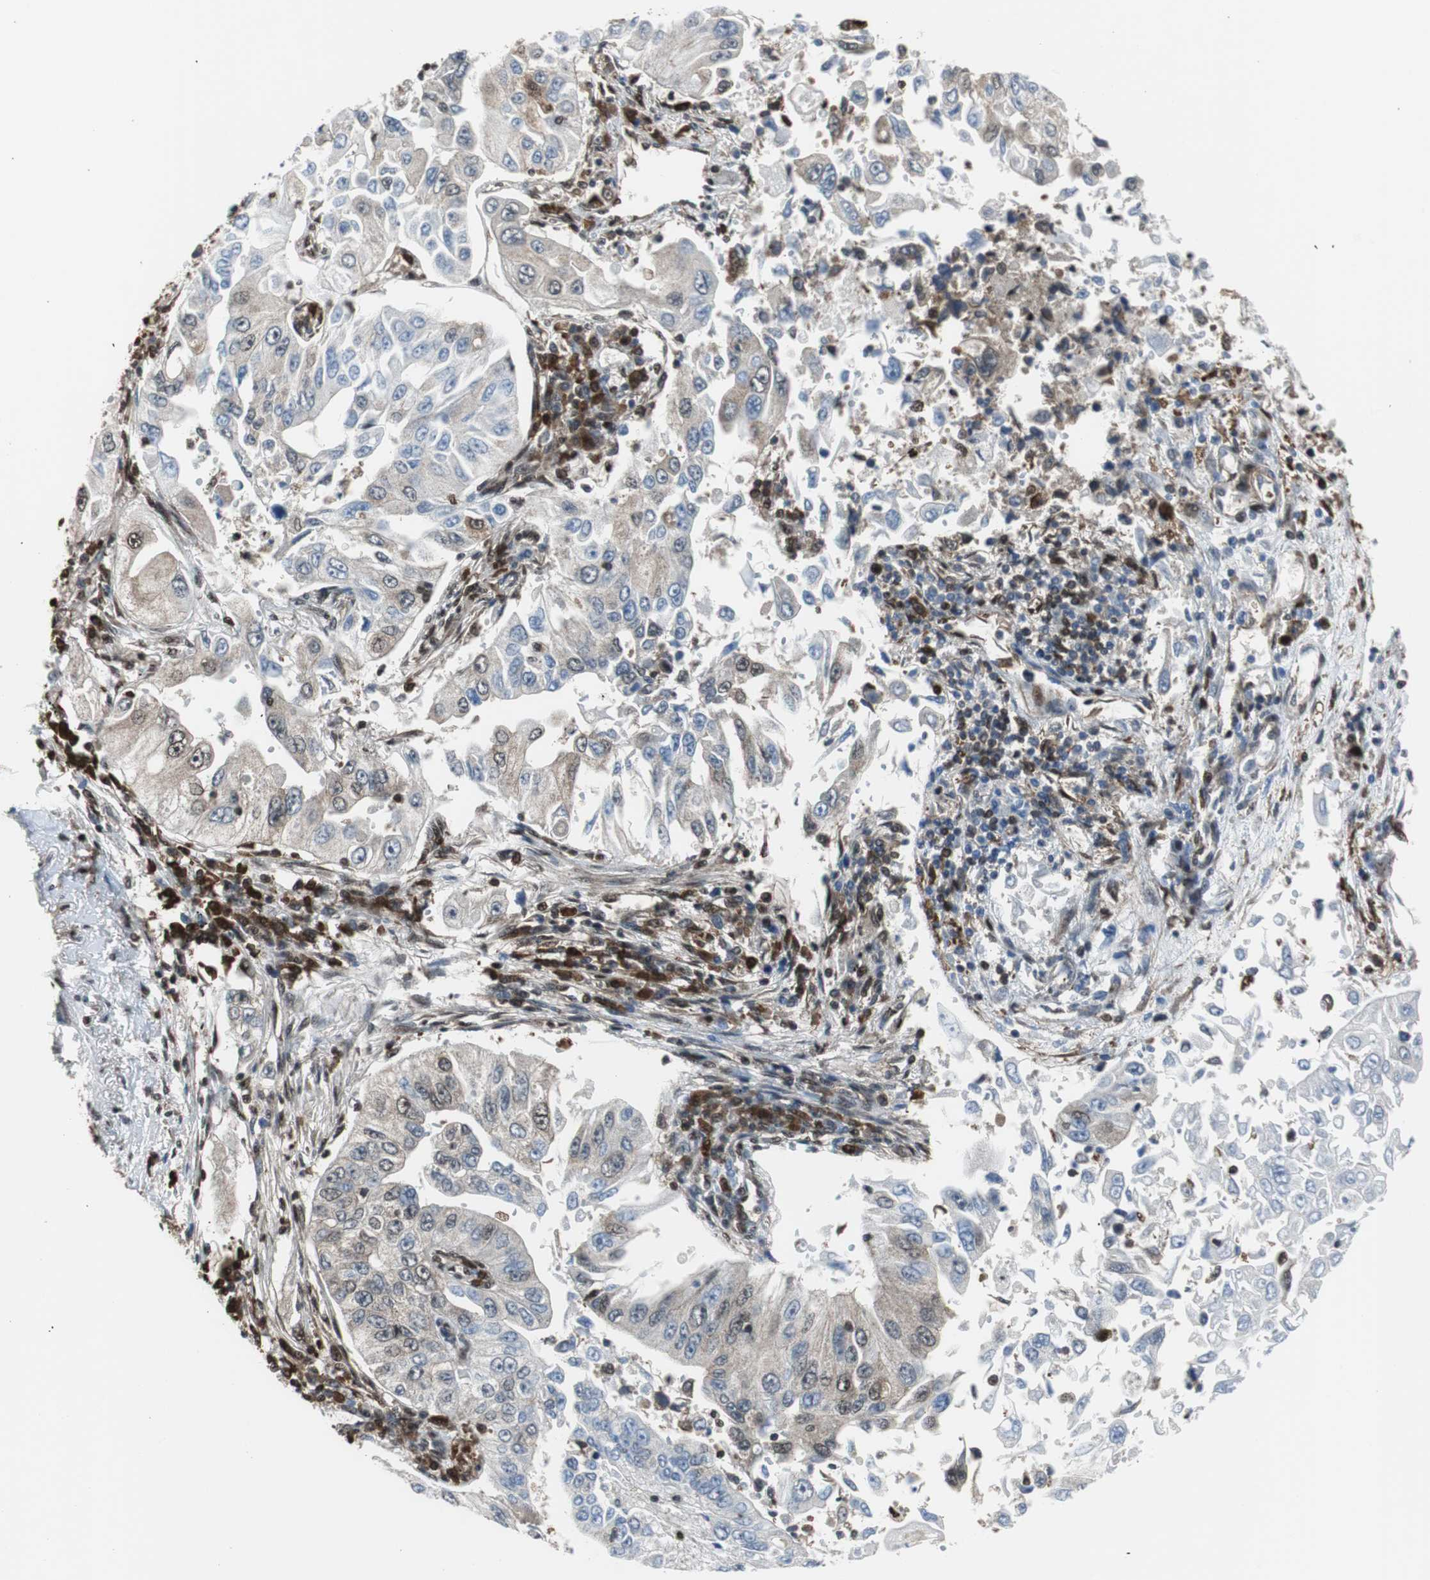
{"staining": {"intensity": "weak", "quantity": "25%-75%", "location": "cytoplasmic/membranous"}, "tissue": "lung cancer", "cell_type": "Tumor cells", "image_type": "cancer", "snomed": [{"axis": "morphology", "description": "Adenocarcinoma, NOS"}, {"axis": "topography", "description": "Lung"}], "caption": "Protein expression by IHC exhibits weak cytoplasmic/membranous positivity in approximately 25%-75% of tumor cells in lung cancer.", "gene": "VCP", "patient": {"sex": "male", "age": 84}}